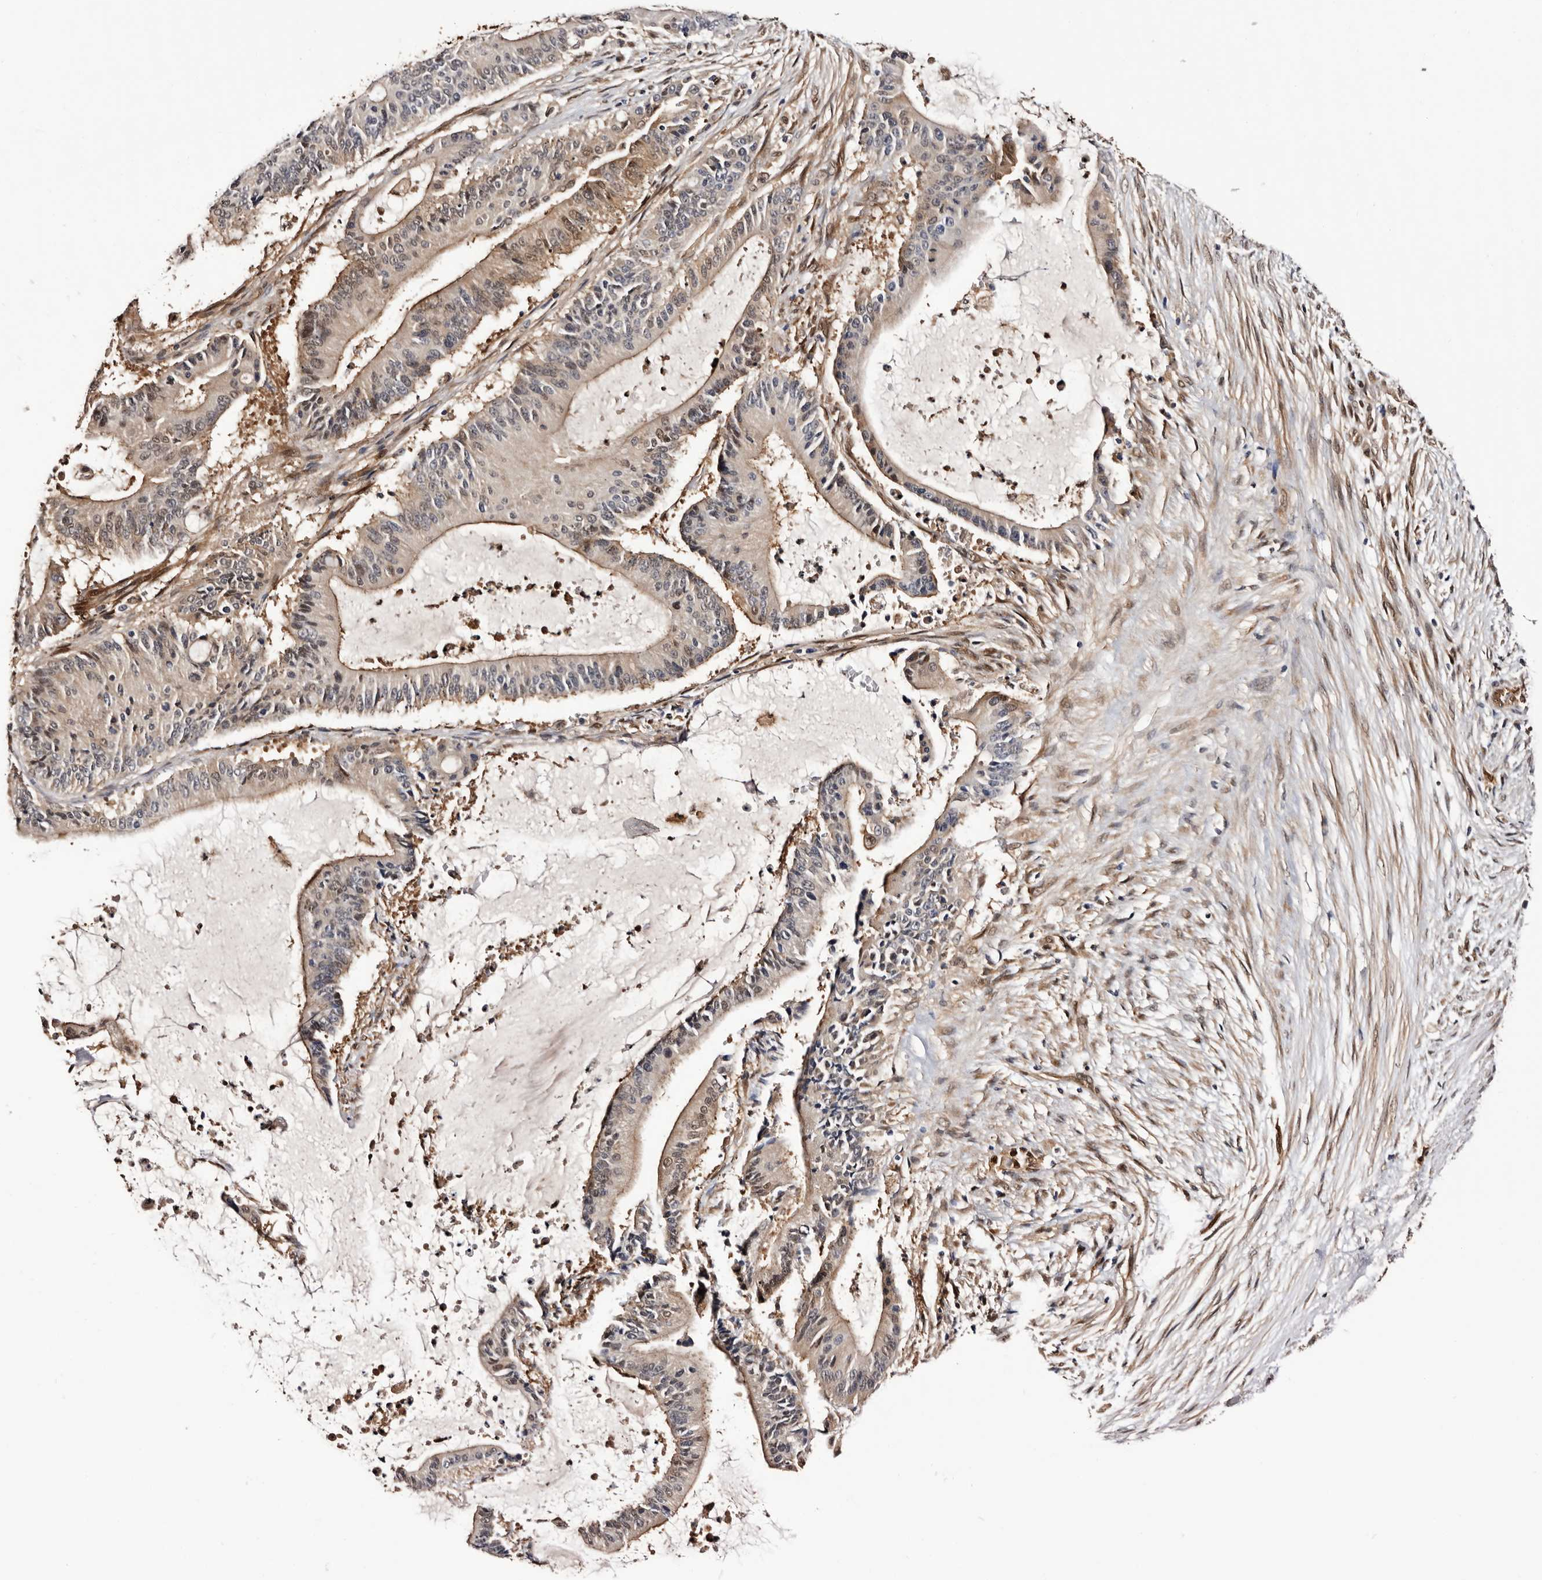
{"staining": {"intensity": "weak", "quantity": "25%-75%", "location": "cytoplasmic/membranous,nuclear"}, "tissue": "liver cancer", "cell_type": "Tumor cells", "image_type": "cancer", "snomed": [{"axis": "morphology", "description": "Normal tissue, NOS"}, {"axis": "morphology", "description": "Cholangiocarcinoma"}, {"axis": "topography", "description": "Liver"}, {"axis": "topography", "description": "Peripheral nerve tissue"}], "caption": "There is low levels of weak cytoplasmic/membranous and nuclear staining in tumor cells of liver cancer, as demonstrated by immunohistochemical staining (brown color).", "gene": "TP53I3", "patient": {"sex": "female", "age": 73}}